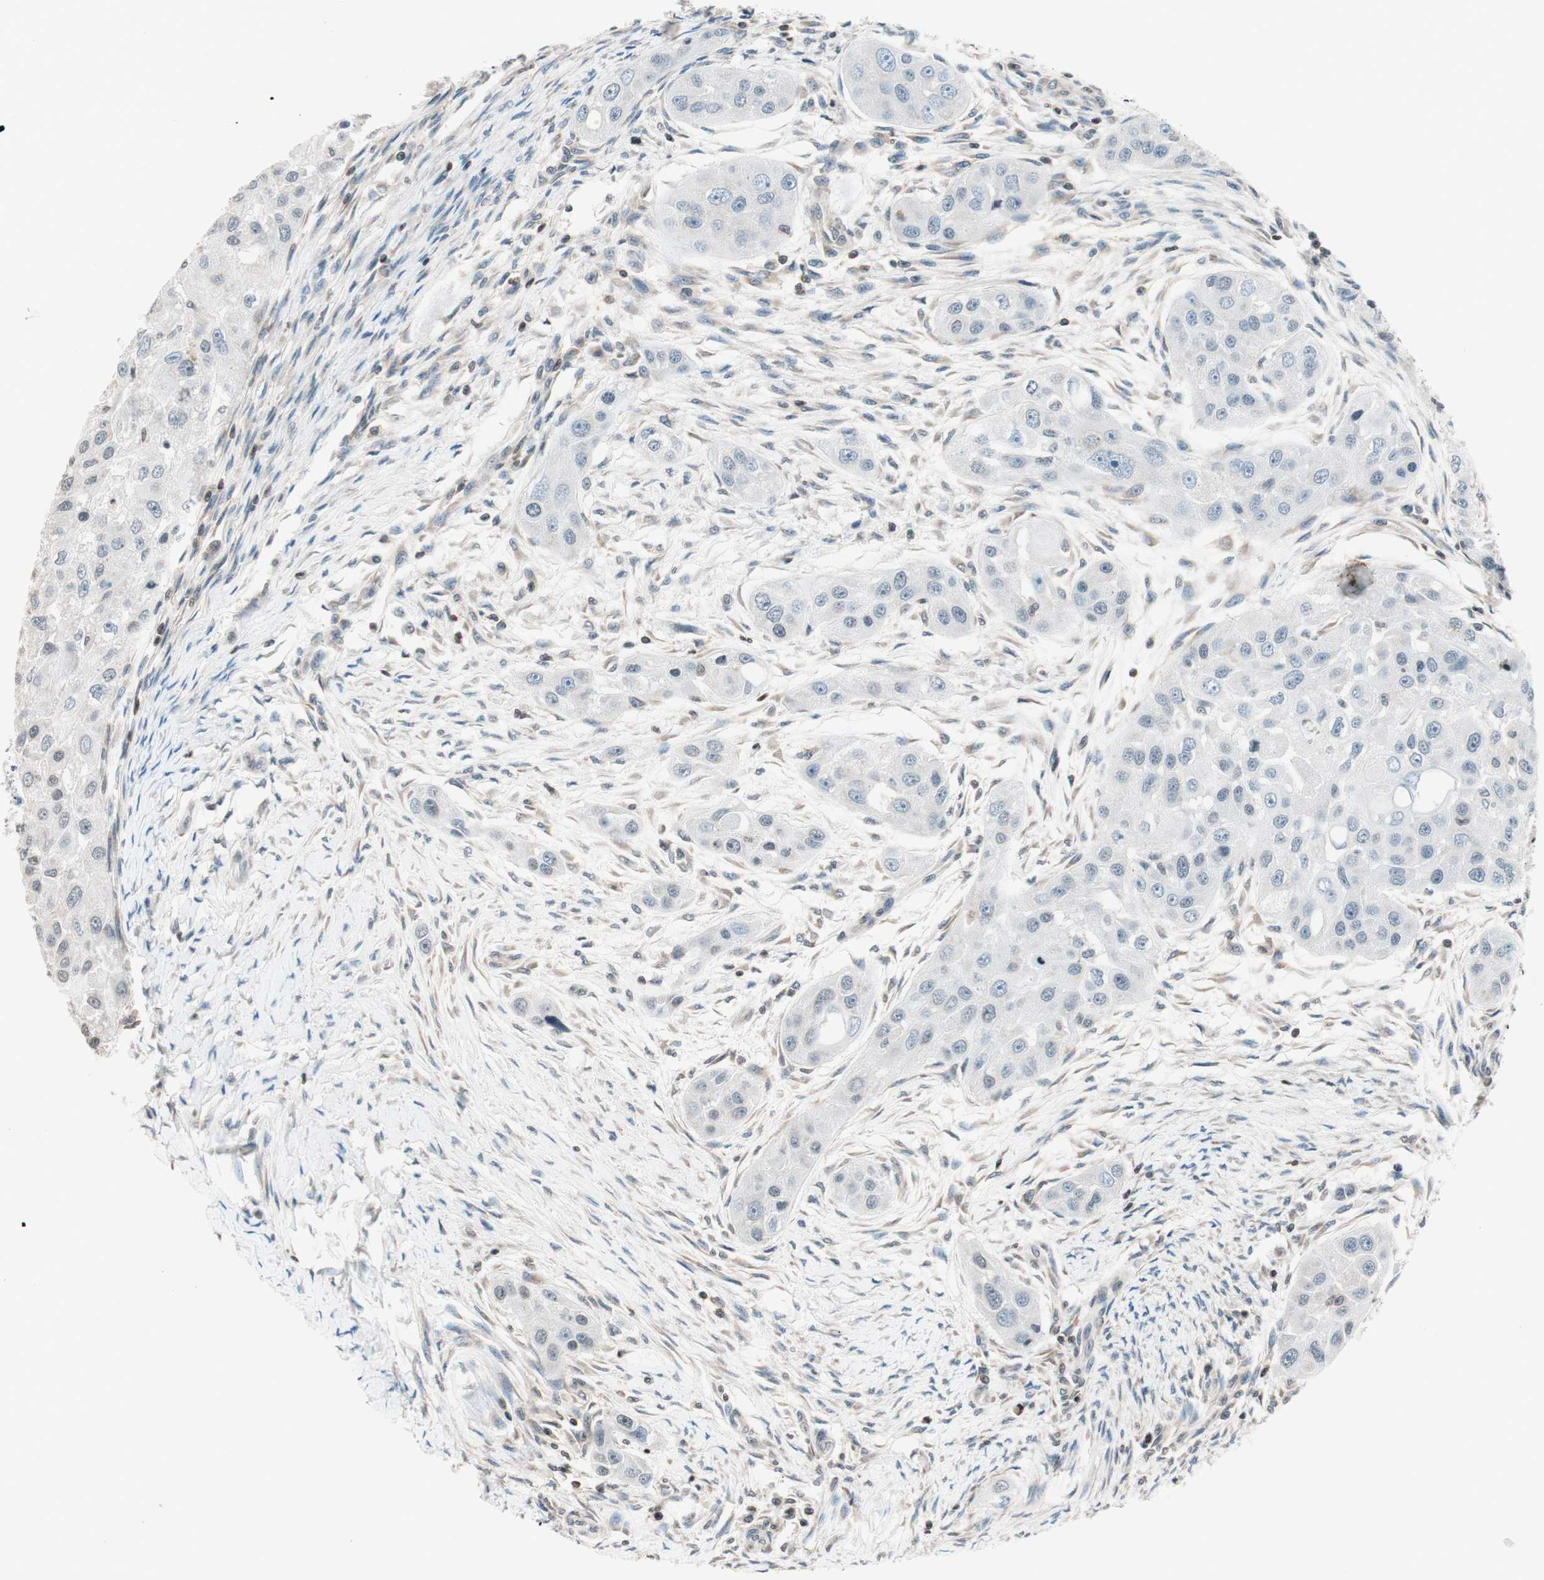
{"staining": {"intensity": "negative", "quantity": "none", "location": "none"}, "tissue": "head and neck cancer", "cell_type": "Tumor cells", "image_type": "cancer", "snomed": [{"axis": "morphology", "description": "Normal tissue, NOS"}, {"axis": "morphology", "description": "Squamous cell carcinoma, NOS"}, {"axis": "topography", "description": "Skeletal muscle"}, {"axis": "topography", "description": "Head-Neck"}], "caption": "IHC image of neoplastic tissue: head and neck cancer stained with DAB (3,3'-diaminobenzidine) demonstrates no significant protein staining in tumor cells.", "gene": "WIPF1", "patient": {"sex": "male", "age": 51}}